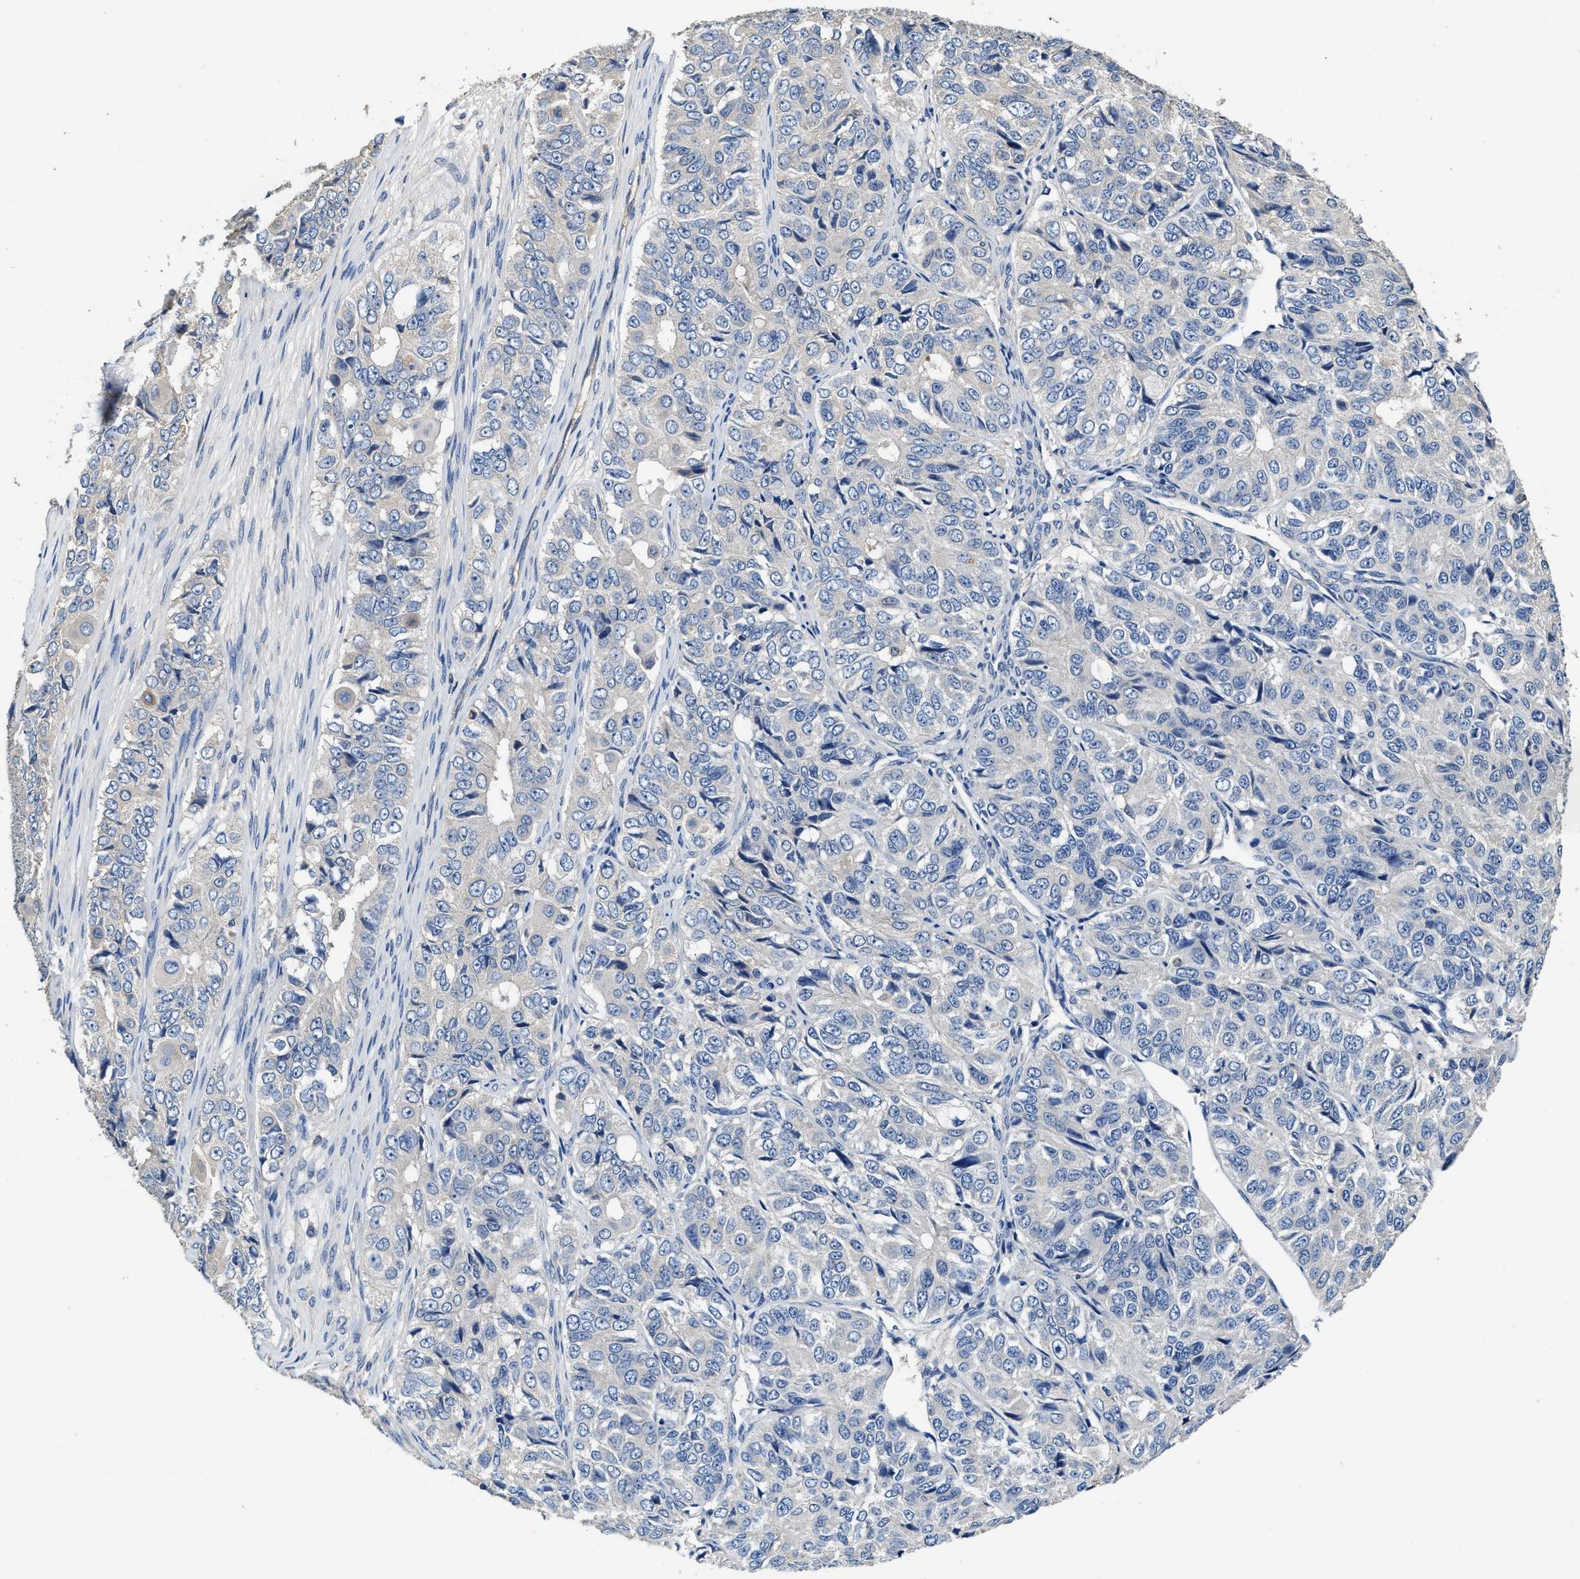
{"staining": {"intensity": "negative", "quantity": "none", "location": "none"}, "tissue": "ovarian cancer", "cell_type": "Tumor cells", "image_type": "cancer", "snomed": [{"axis": "morphology", "description": "Carcinoma, endometroid"}, {"axis": "topography", "description": "Ovary"}], "caption": "High power microscopy image of an immunohistochemistry (IHC) histopathology image of endometroid carcinoma (ovarian), revealing no significant expression in tumor cells.", "gene": "PEG10", "patient": {"sex": "female", "age": 51}}